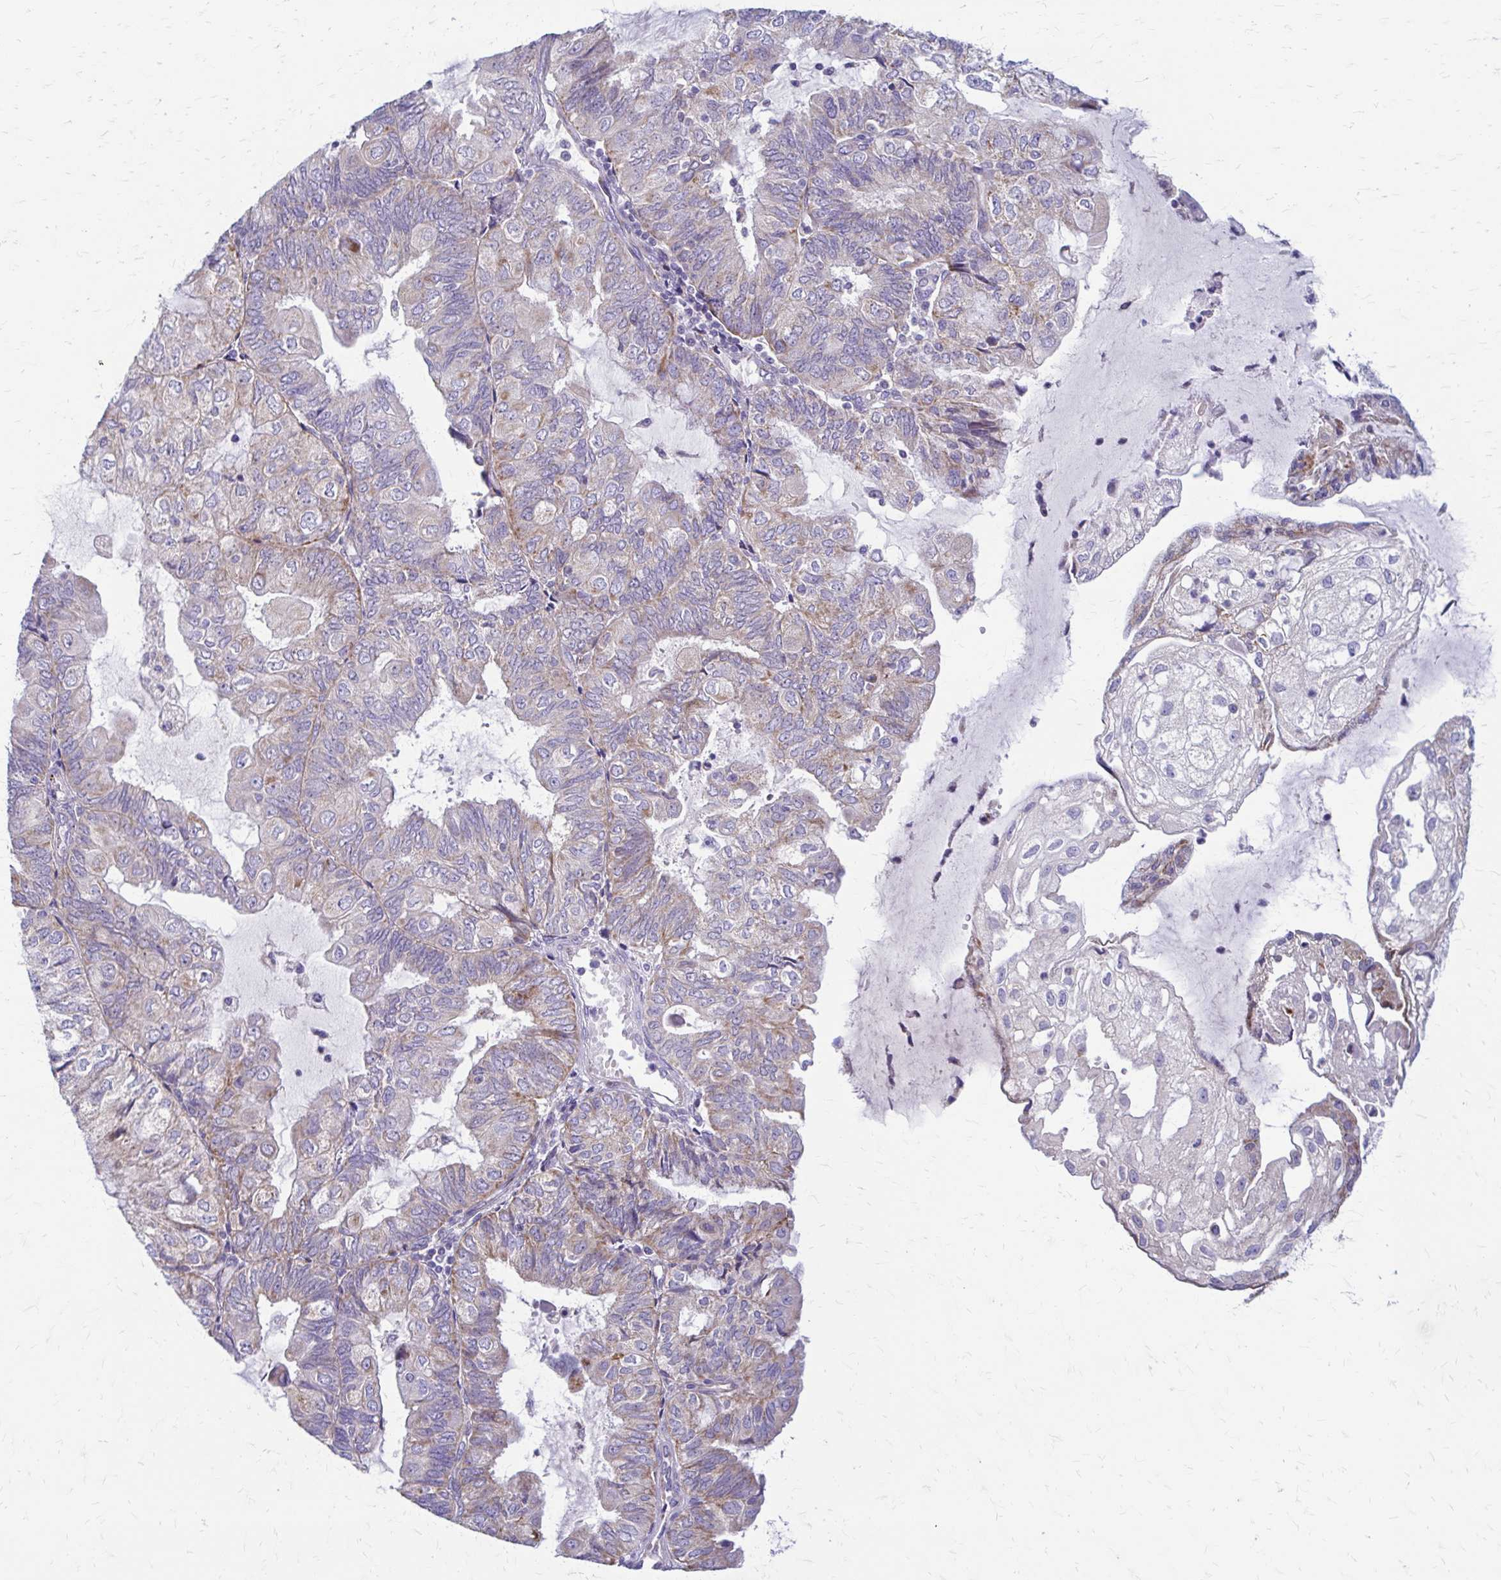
{"staining": {"intensity": "moderate", "quantity": "<25%", "location": "cytoplasmic/membranous"}, "tissue": "endometrial cancer", "cell_type": "Tumor cells", "image_type": "cancer", "snomed": [{"axis": "morphology", "description": "Adenocarcinoma, NOS"}, {"axis": "topography", "description": "Endometrium"}], "caption": "Endometrial cancer (adenocarcinoma) was stained to show a protein in brown. There is low levels of moderate cytoplasmic/membranous expression in approximately <25% of tumor cells.", "gene": "SAMD13", "patient": {"sex": "female", "age": 81}}